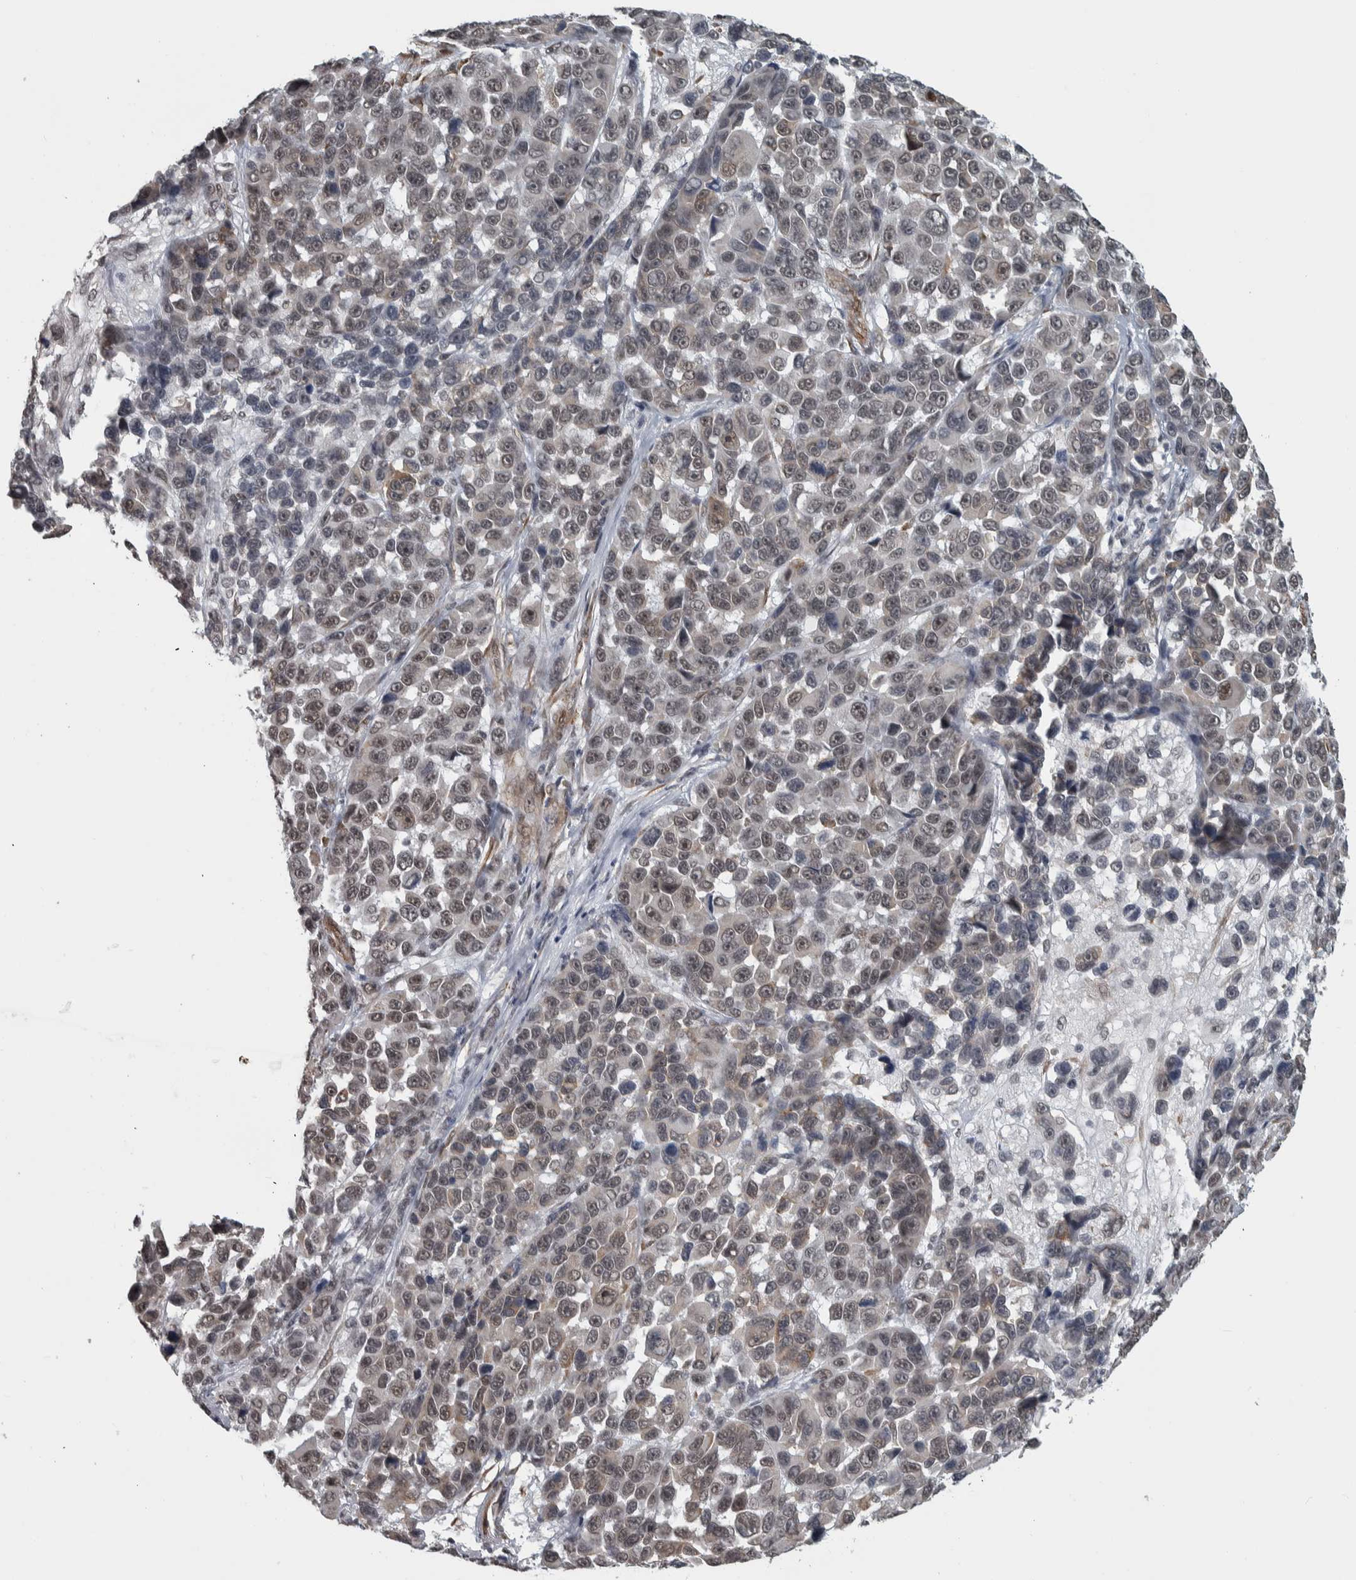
{"staining": {"intensity": "weak", "quantity": "<25%", "location": "nuclear"}, "tissue": "melanoma", "cell_type": "Tumor cells", "image_type": "cancer", "snomed": [{"axis": "morphology", "description": "Malignant melanoma, NOS"}, {"axis": "topography", "description": "Skin"}], "caption": "There is no significant expression in tumor cells of malignant melanoma.", "gene": "DDX42", "patient": {"sex": "male", "age": 53}}